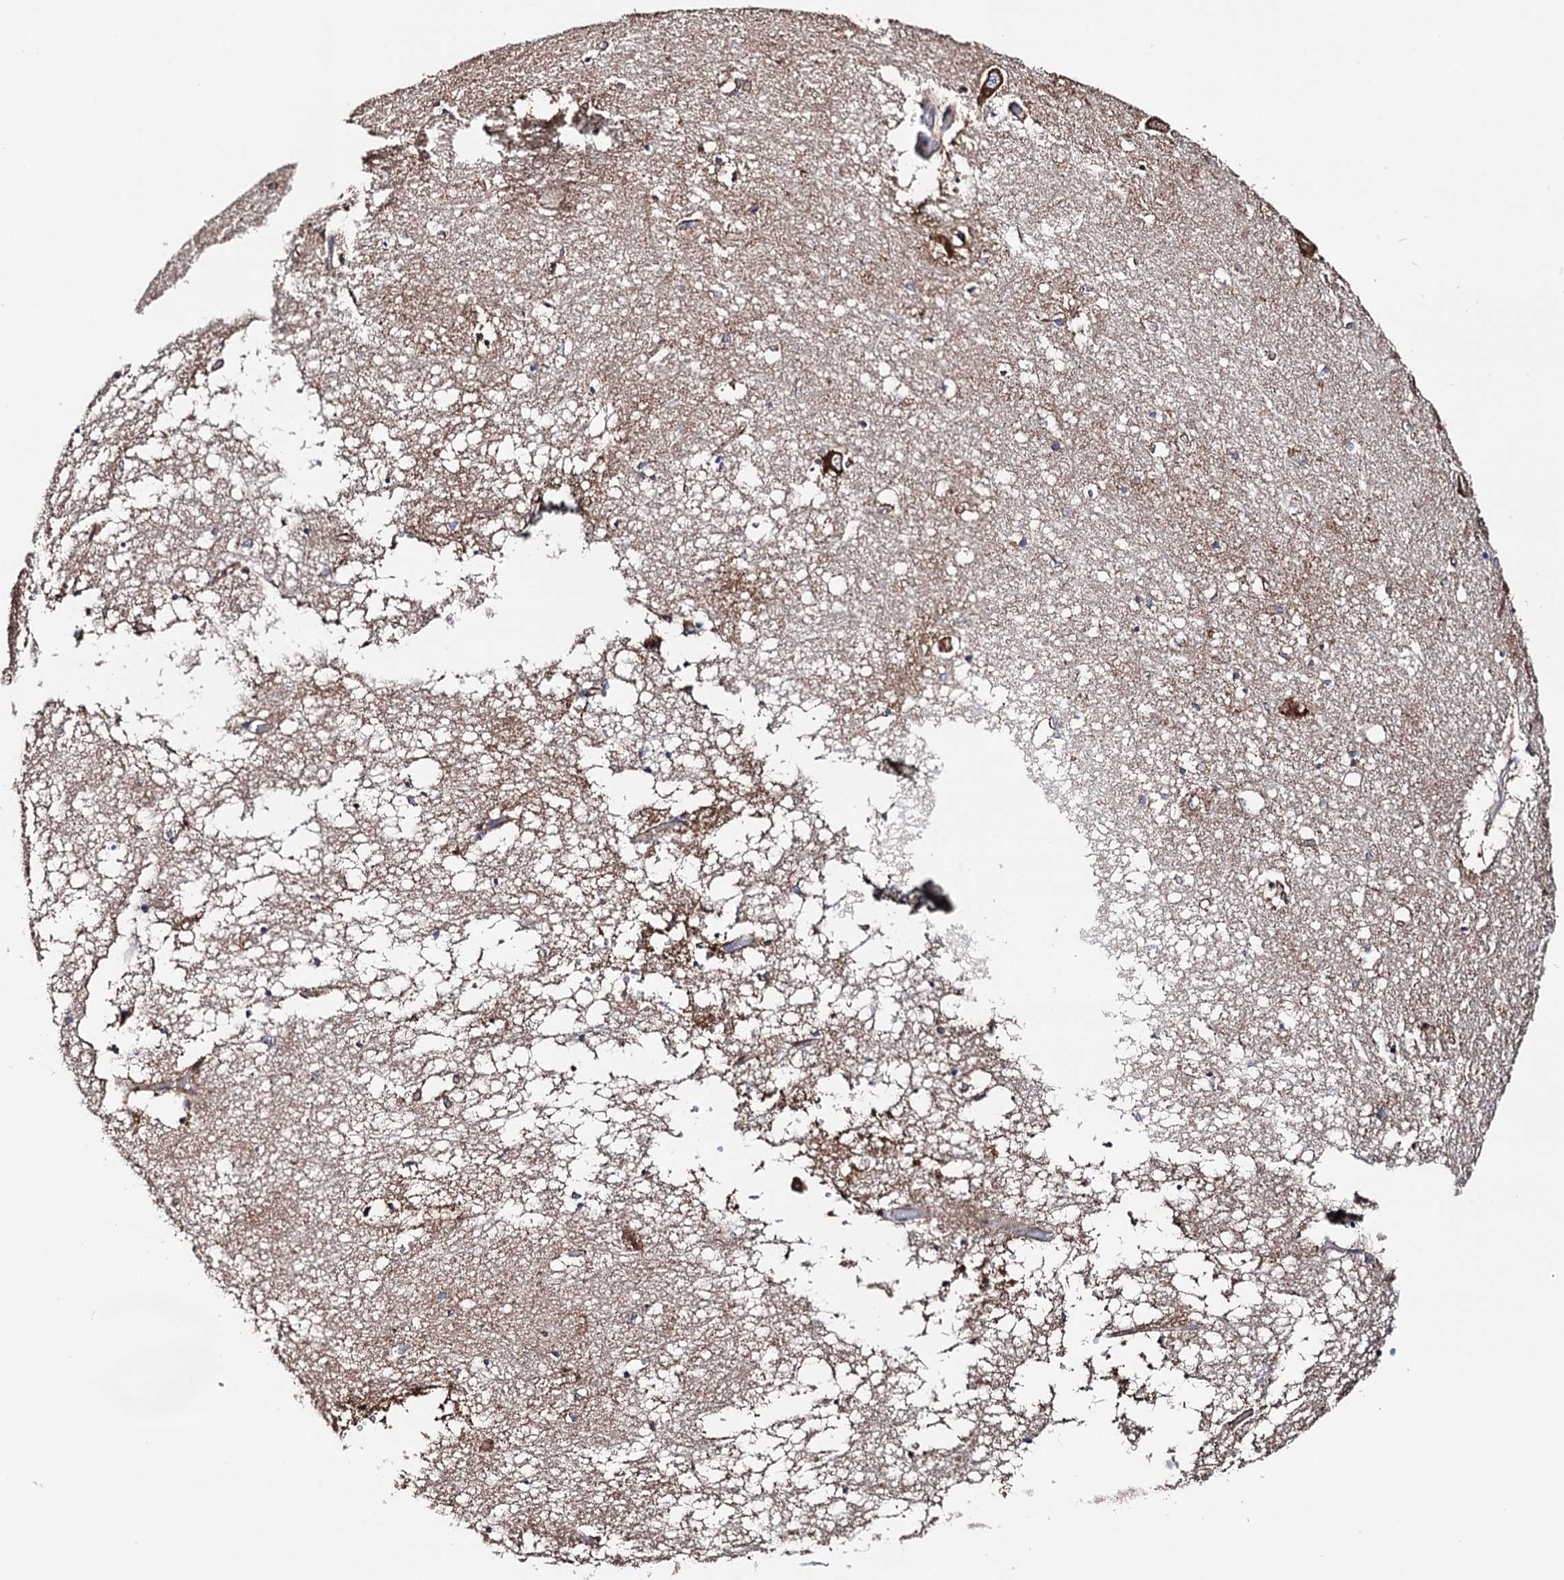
{"staining": {"intensity": "strong", "quantity": "<25%", "location": "cytoplasmic/membranous"}, "tissue": "hippocampus", "cell_type": "Glial cells", "image_type": "normal", "snomed": [{"axis": "morphology", "description": "Normal tissue, NOS"}, {"axis": "topography", "description": "Hippocampus"}], "caption": "Glial cells show medium levels of strong cytoplasmic/membranous expression in about <25% of cells in benign hippocampus. The protein of interest is shown in brown color, while the nuclei are stained blue.", "gene": "ERP29", "patient": {"sex": "male", "age": 70}}